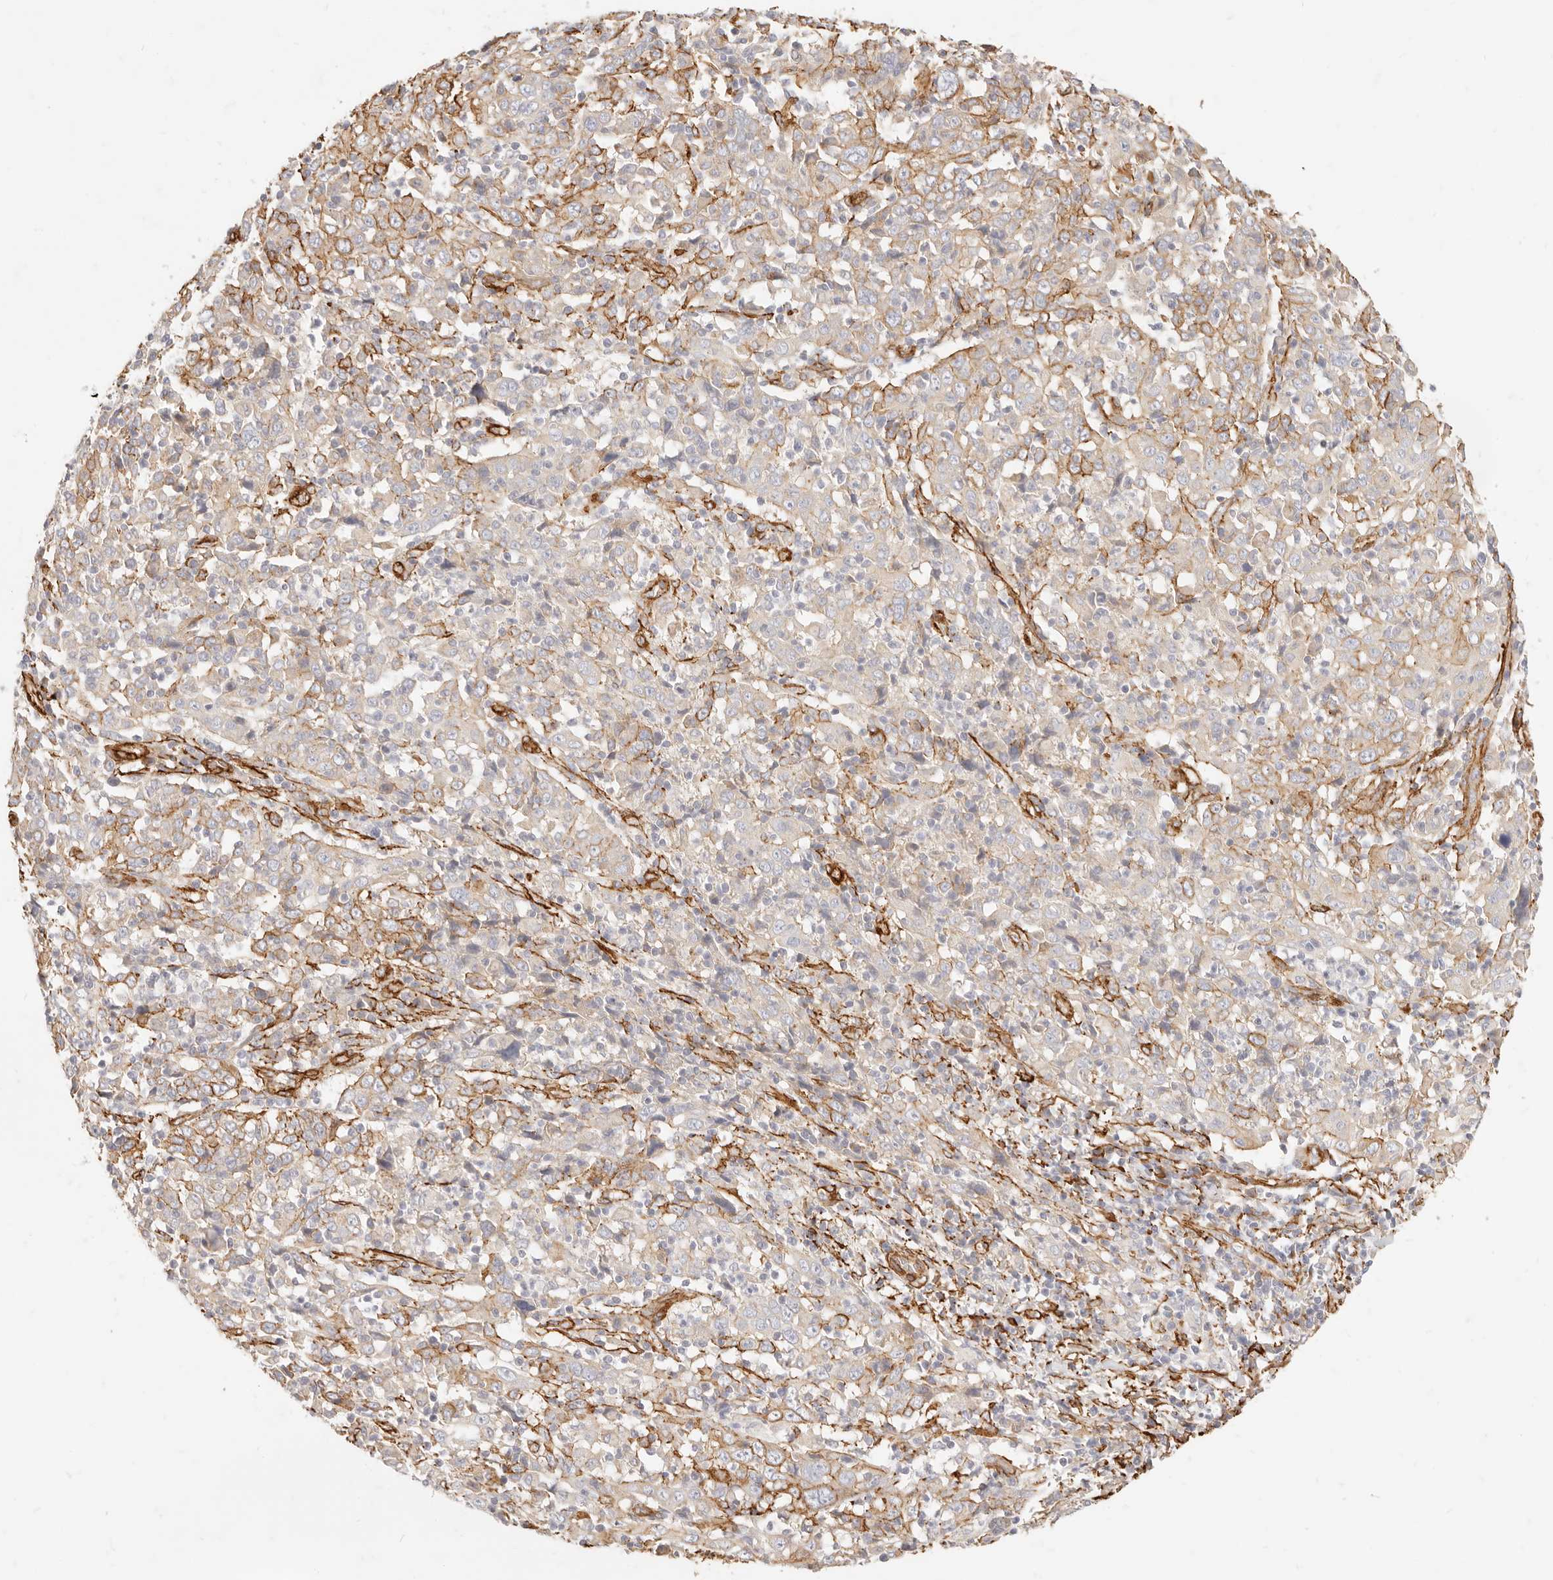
{"staining": {"intensity": "weak", "quantity": "25%-75%", "location": "cytoplasmic/membranous"}, "tissue": "cervical cancer", "cell_type": "Tumor cells", "image_type": "cancer", "snomed": [{"axis": "morphology", "description": "Squamous cell carcinoma, NOS"}, {"axis": "topography", "description": "Cervix"}], "caption": "Cervical cancer (squamous cell carcinoma) stained for a protein (brown) shows weak cytoplasmic/membranous positive staining in about 25%-75% of tumor cells.", "gene": "TMTC2", "patient": {"sex": "female", "age": 46}}